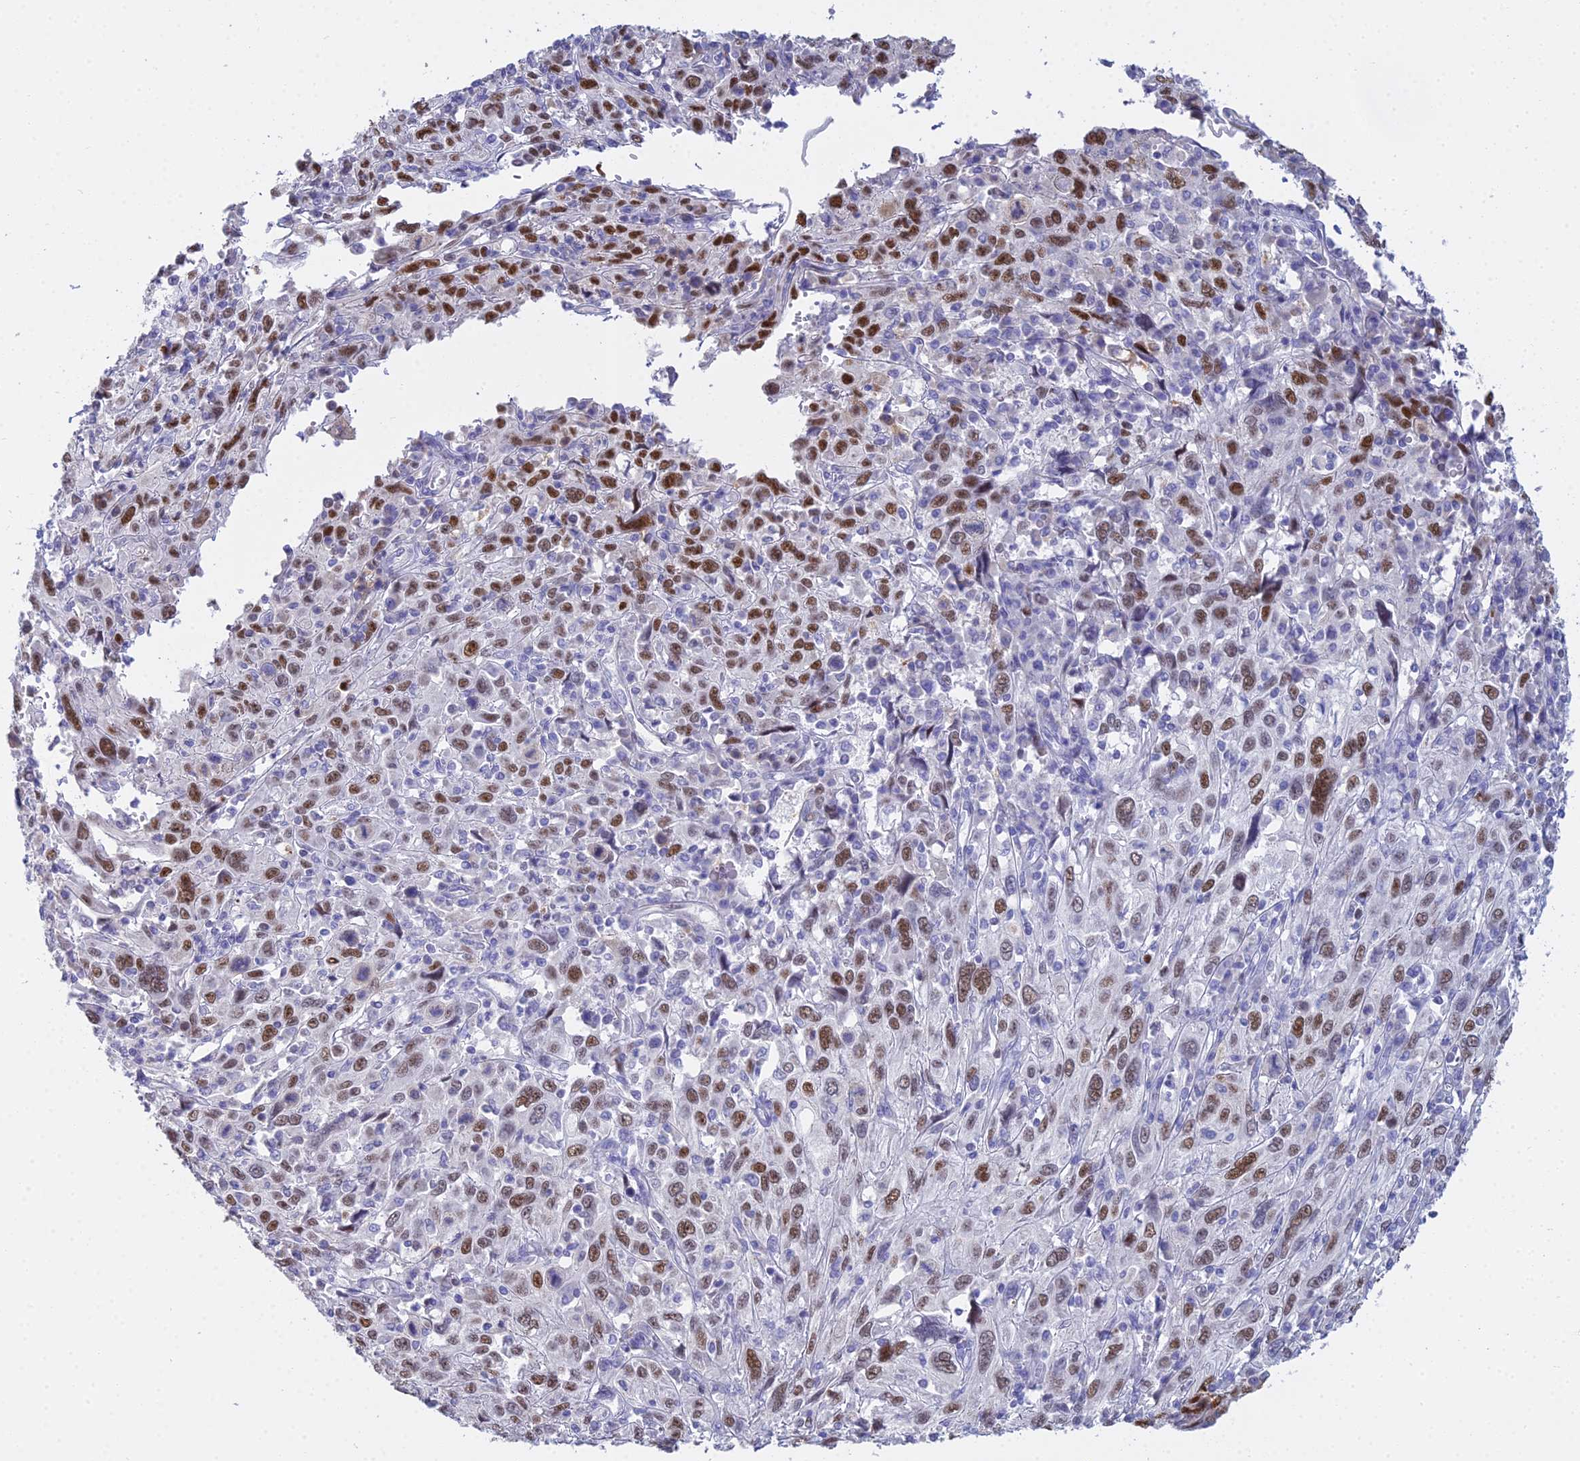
{"staining": {"intensity": "moderate", "quantity": "25%-75%", "location": "nuclear"}, "tissue": "cervical cancer", "cell_type": "Tumor cells", "image_type": "cancer", "snomed": [{"axis": "morphology", "description": "Squamous cell carcinoma, NOS"}, {"axis": "topography", "description": "Cervix"}], "caption": "Approximately 25%-75% of tumor cells in cervical squamous cell carcinoma show moderate nuclear protein positivity as visualized by brown immunohistochemical staining.", "gene": "MCM2", "patient": {"sex": "female", "age": 46}}